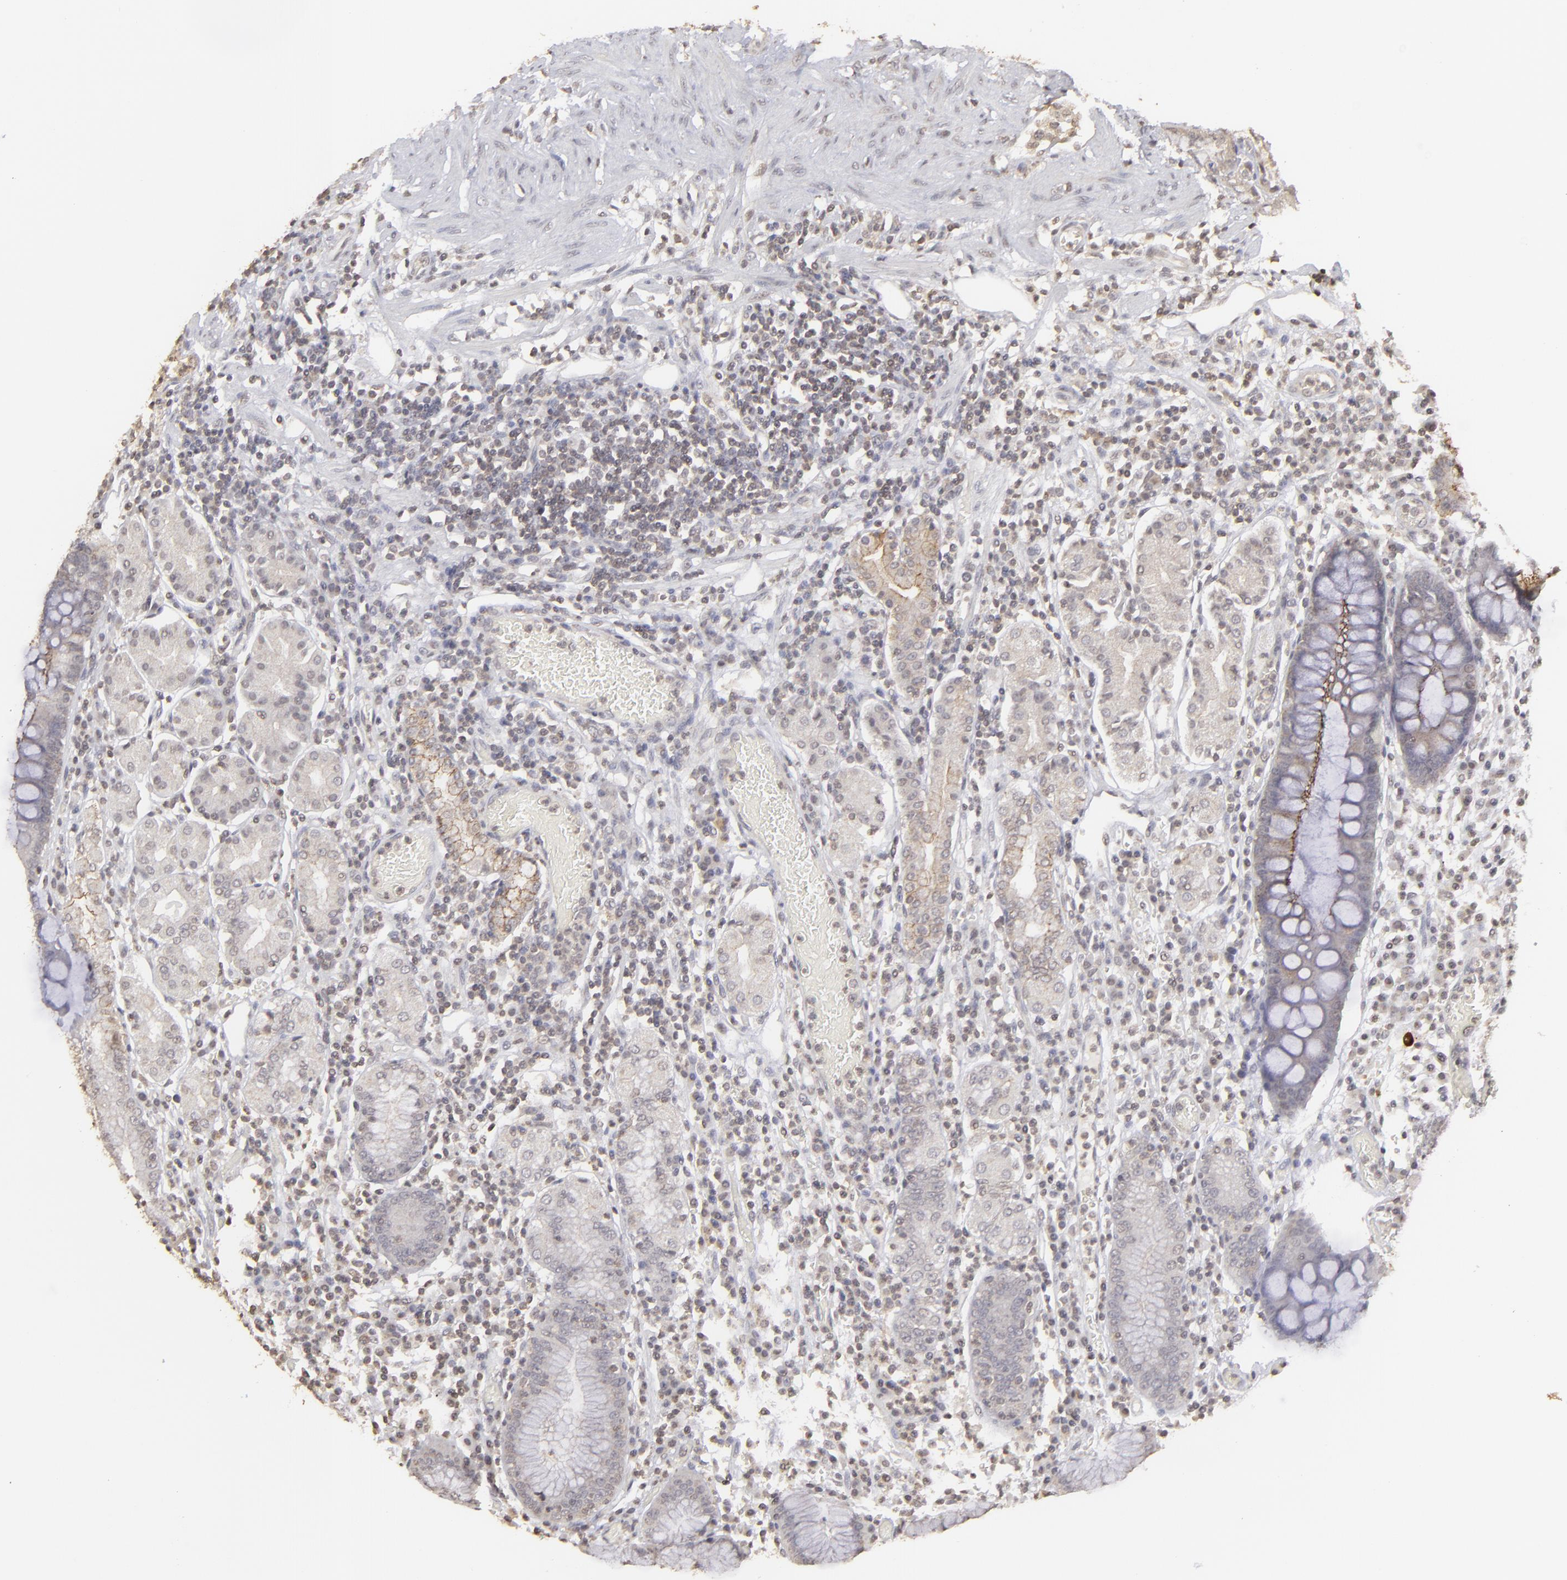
{"staining": {"intensity": "moderate", "quantity": "25%-75%", "location": "cytoplasmic/membranous"}, "tissue": "stomach", "cell_type": "Glandular cells", "image_type": "normal", "snomed": [{"axis": "morphology", "description": "Normal tissue, NOS"}, {"axis": "topography", "description": "Stomach, lower"}], "caption": "An image showing moderate cytoplasmic/membranous expression in about 25%-75% of glandular cells in unremarkable stomach, as visualized by brown immunohistochemical staining.", "gene": "CLDN2", "patient": {"sex": "female", "age": 73}}